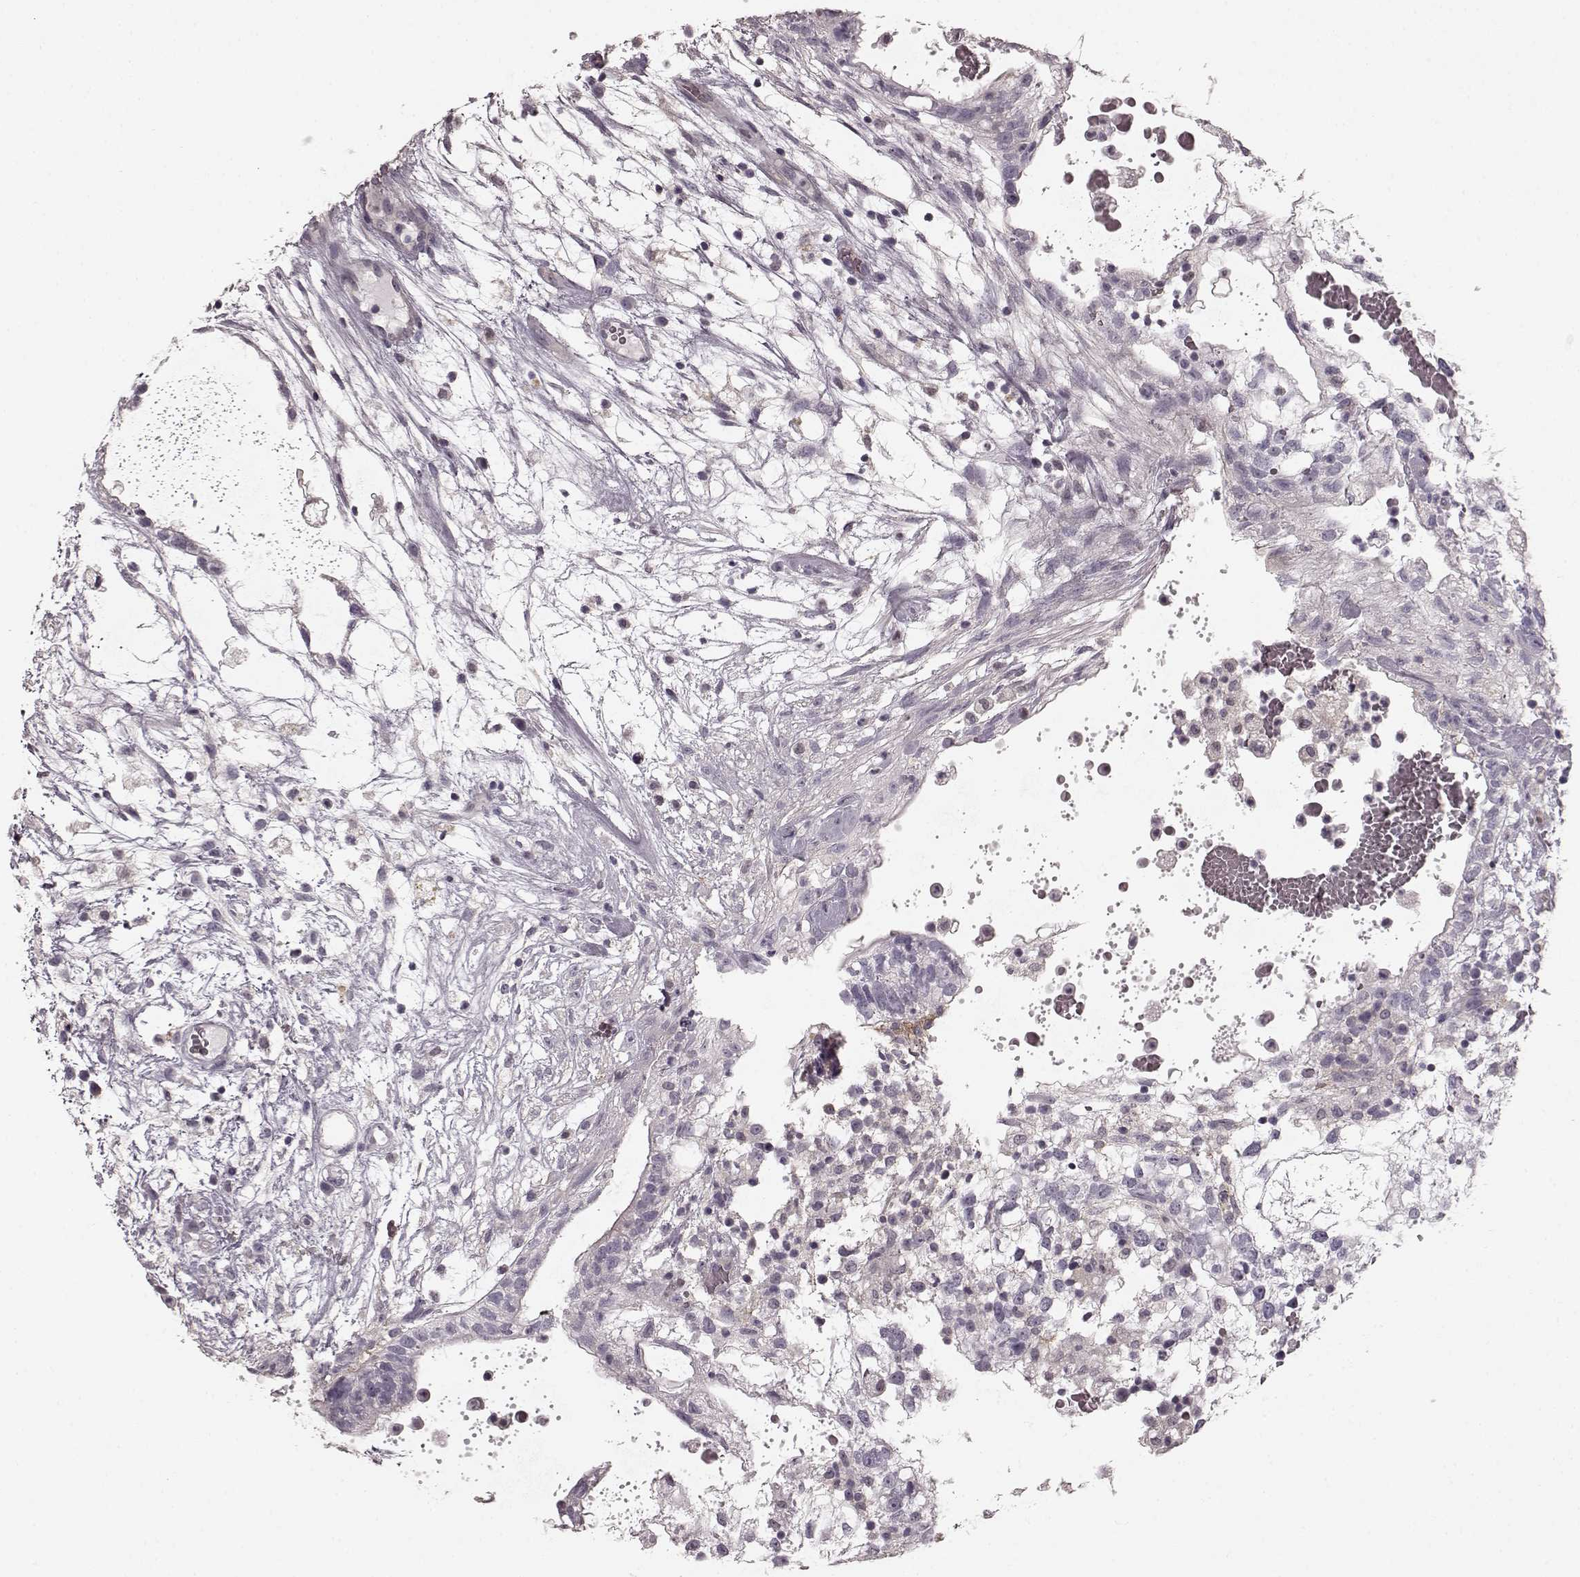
{"staining": {"intensity": "negative", "quantity": "none", "location": "none"}, "tissue": "testis cancer", "cell_type": "Tumor cells", "image_type": "cancer", "snomed": [{"axis": "morphology", "description": "Normal tissue, NOS"}, {"axis": "morphology", "description": "Carcinoma, Embryonal, NOS"}, {"axis": "topography", "description": "Testis"}], "caption": "Immunohistochemical staining of testis cancer (embryonal carcinoma) displays no significant expression in tumor cells. (DAB immunohistochemistry (IHC), high magnification).", "gene": "PRKCE", "patient": {"sex": "male", "age": 32}}